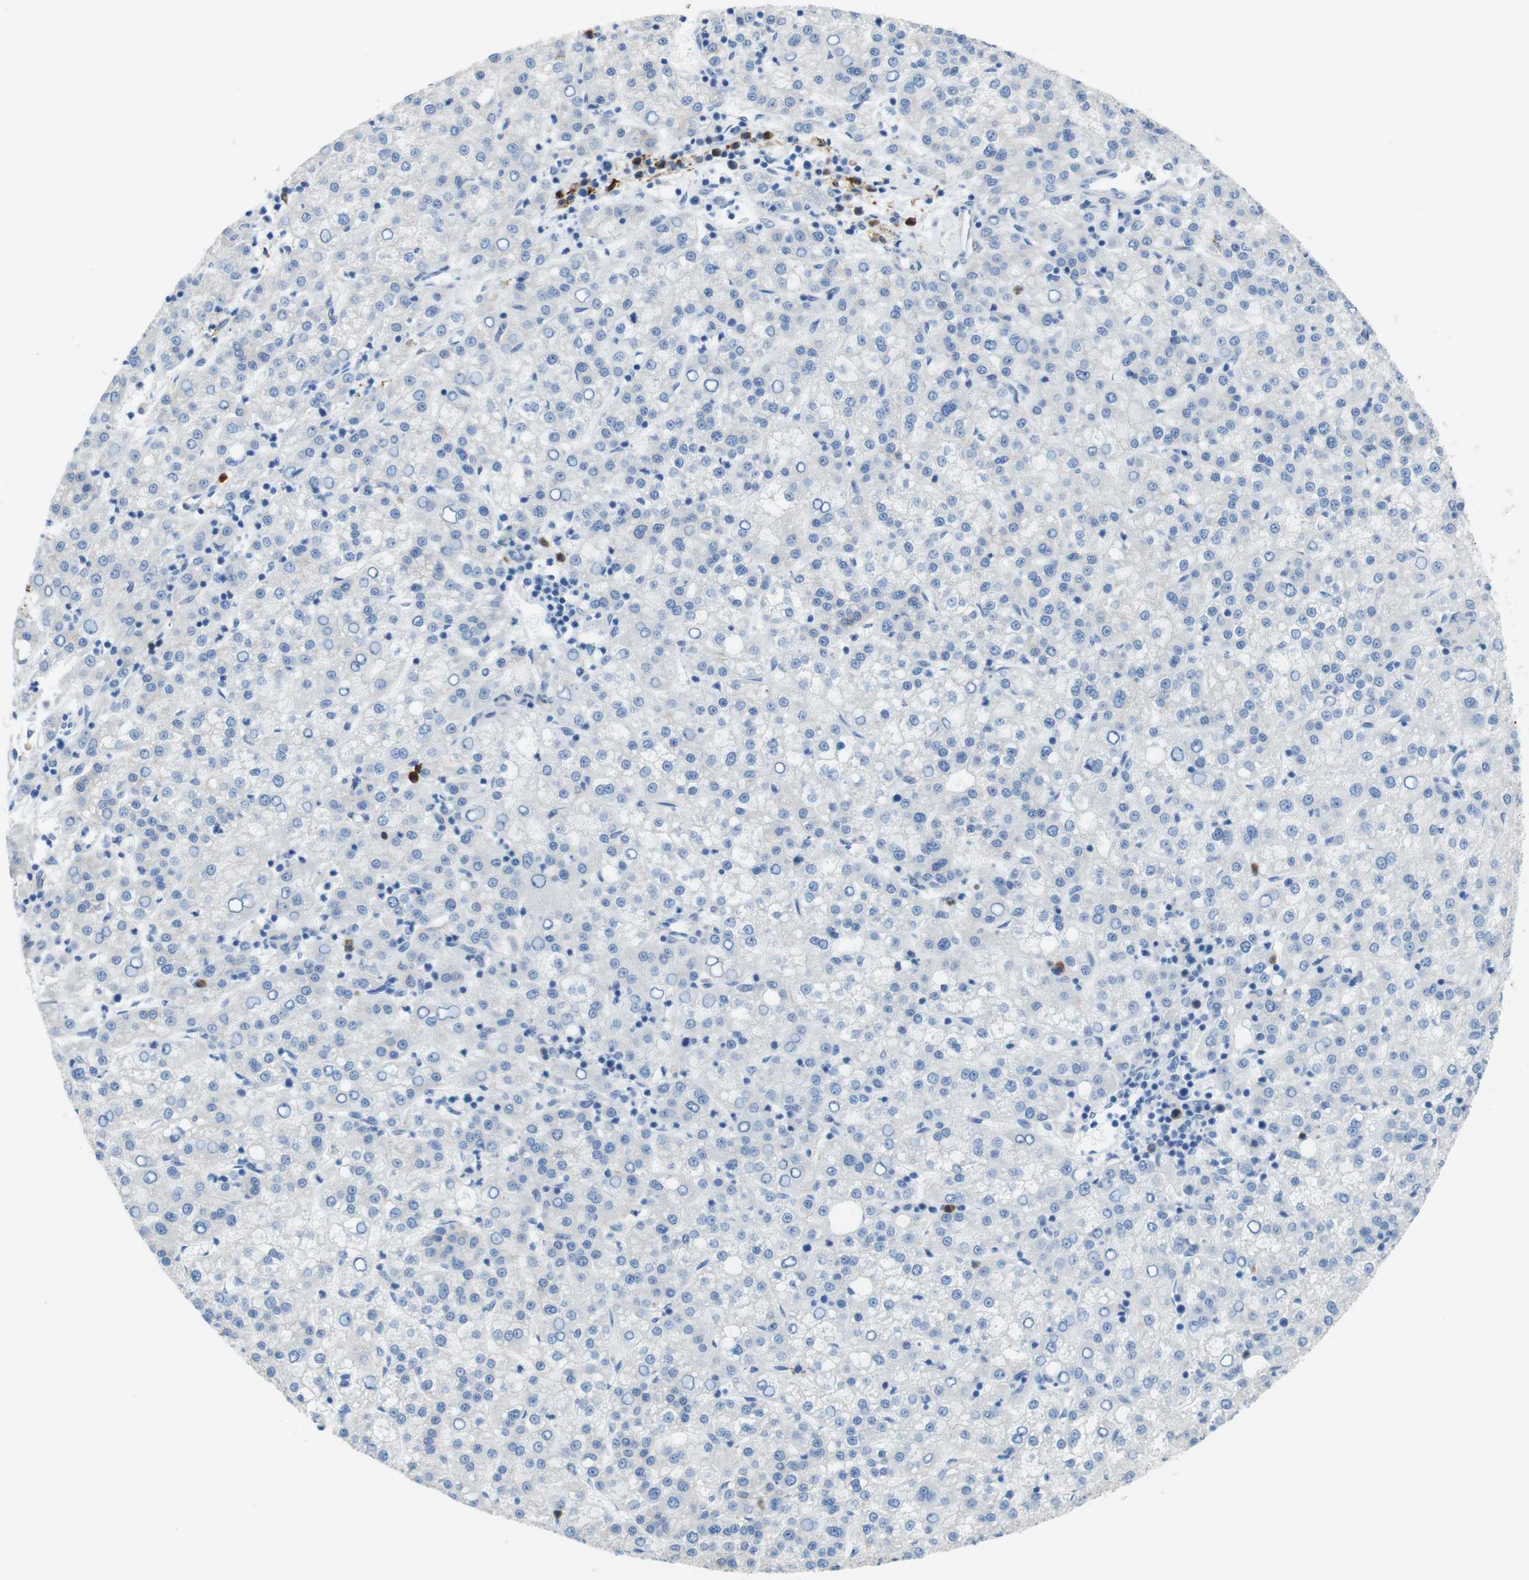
{"staining": {"intensity": "negative", "quantity": "none", "location": "none"}, "tissue": "liver cancer", "cell_type": "Tumor cells", "image_type": "cancer", "snomed": [{"axis": "morphology", "description": "Carcinoma, Hepatocellular, NOS"}, {"axis": "topography", "description": "Liver"}], "caption": "A high-resolution micrograph shows immunohistochemistry staining of liver hepatocellular carcinoma, which shows no significant expression in tumor cells.", "gene": "CLMN", "patient": {"sex": "female", "age": 58}}